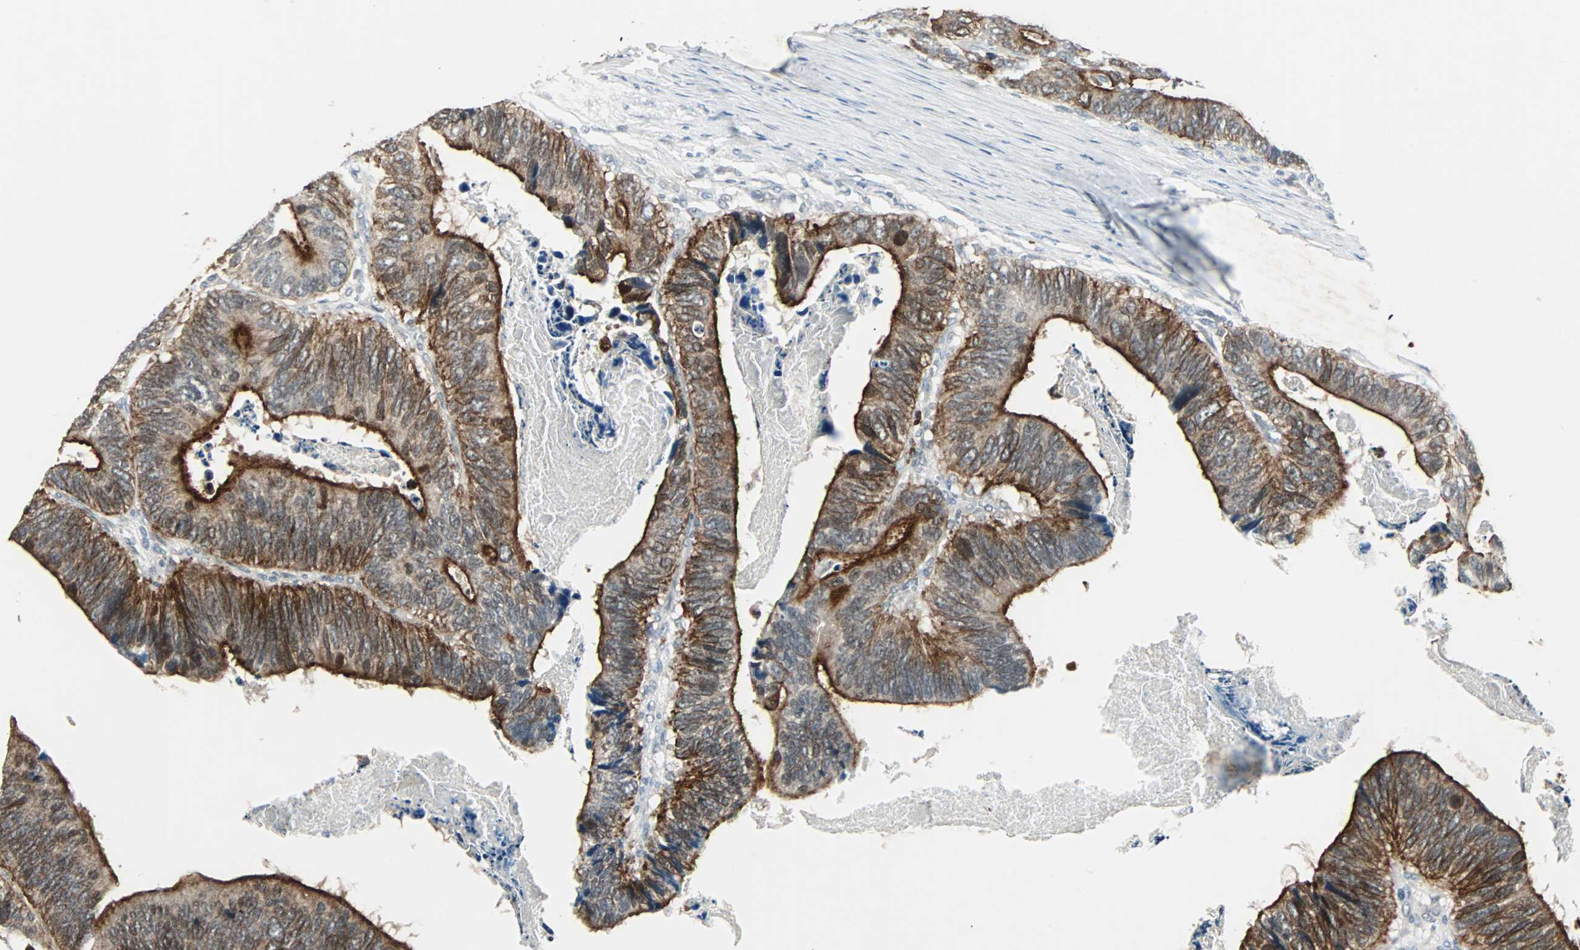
{"staining": {"intensity": "strong", "quantity": ">75%", "location": "cytoplasmic/membranous"}, "tissue": "colorectal cancer", "cell_type": "Tumor cells", "image_type": "cancer", "snomed": [{"axis": "morphology", "description": "Adenocarcinoma, NOS"}, {"axis": "topography", "description": "Colon"}], "caption": "Brown immunohistochemical staining in colorectal cancer (adenocarcinoma) exhibits strong cytoplasmic/membranous expression in about >75% of tumor cells. (Brightfield microscopy of DAB IHC at high magnification).", "gene": "CMC2", "patient": {"sex": "male", "age": 72}}